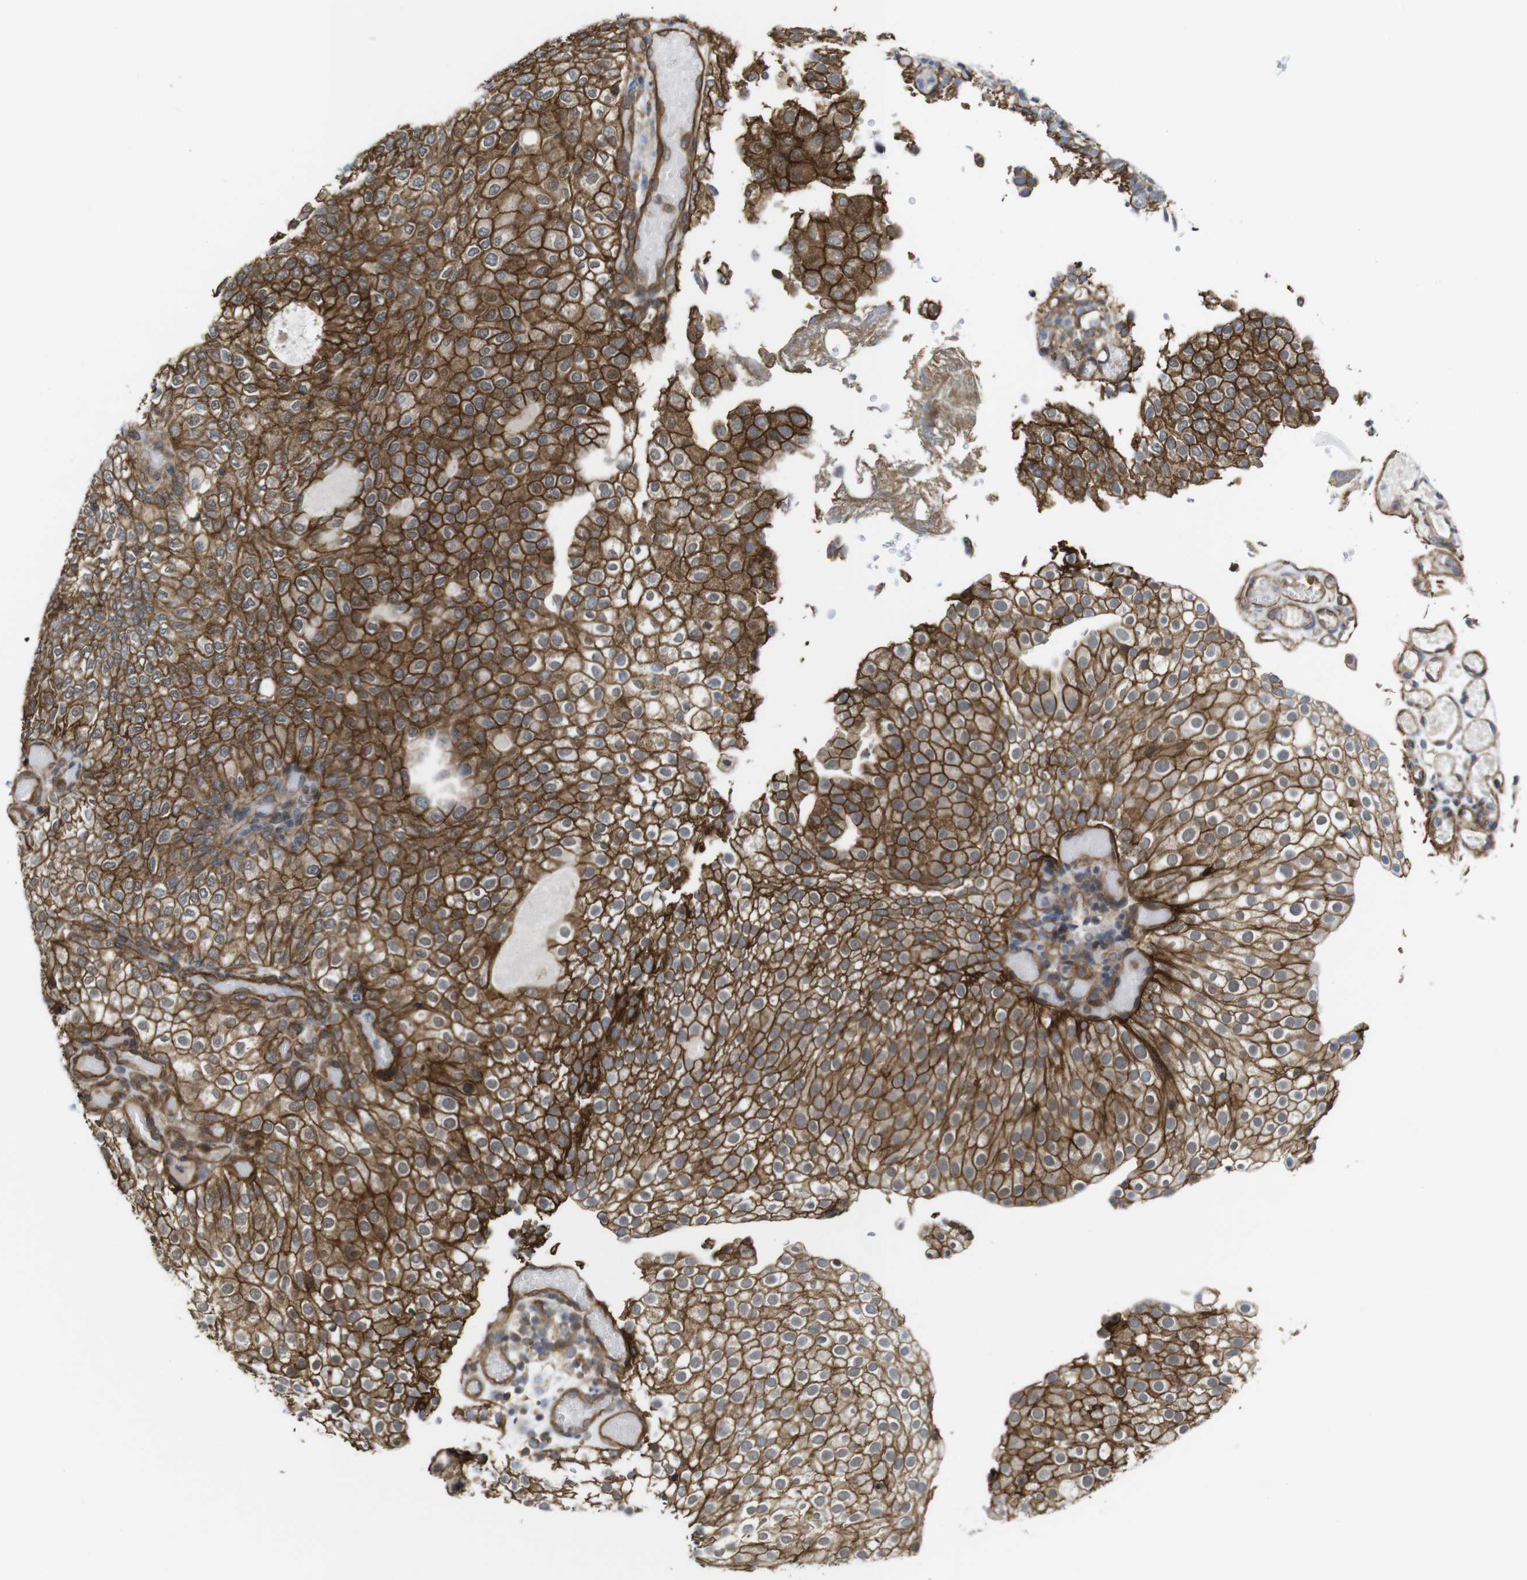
{"staining": {"intensity": "strong", "quantity": ">75%", "location": "cytoplasmic/membranous"}, "tissue": "urothelial cancer", "cell_type": "Tumor cells", "image_type": "cancer", "snomed": [{"axis": "morphology", "description": "Urothelial carcinoma, Low grade"}, {"axis": "topography", "description": "Urinary bladder"}], "caption": "A brown stain labels strong cytoplasmic/membranous expression of a protein in urothelial cancer tumor cells.", "gene": "ZDHHC5", "patient": {"sex": "male", "age": 78}}